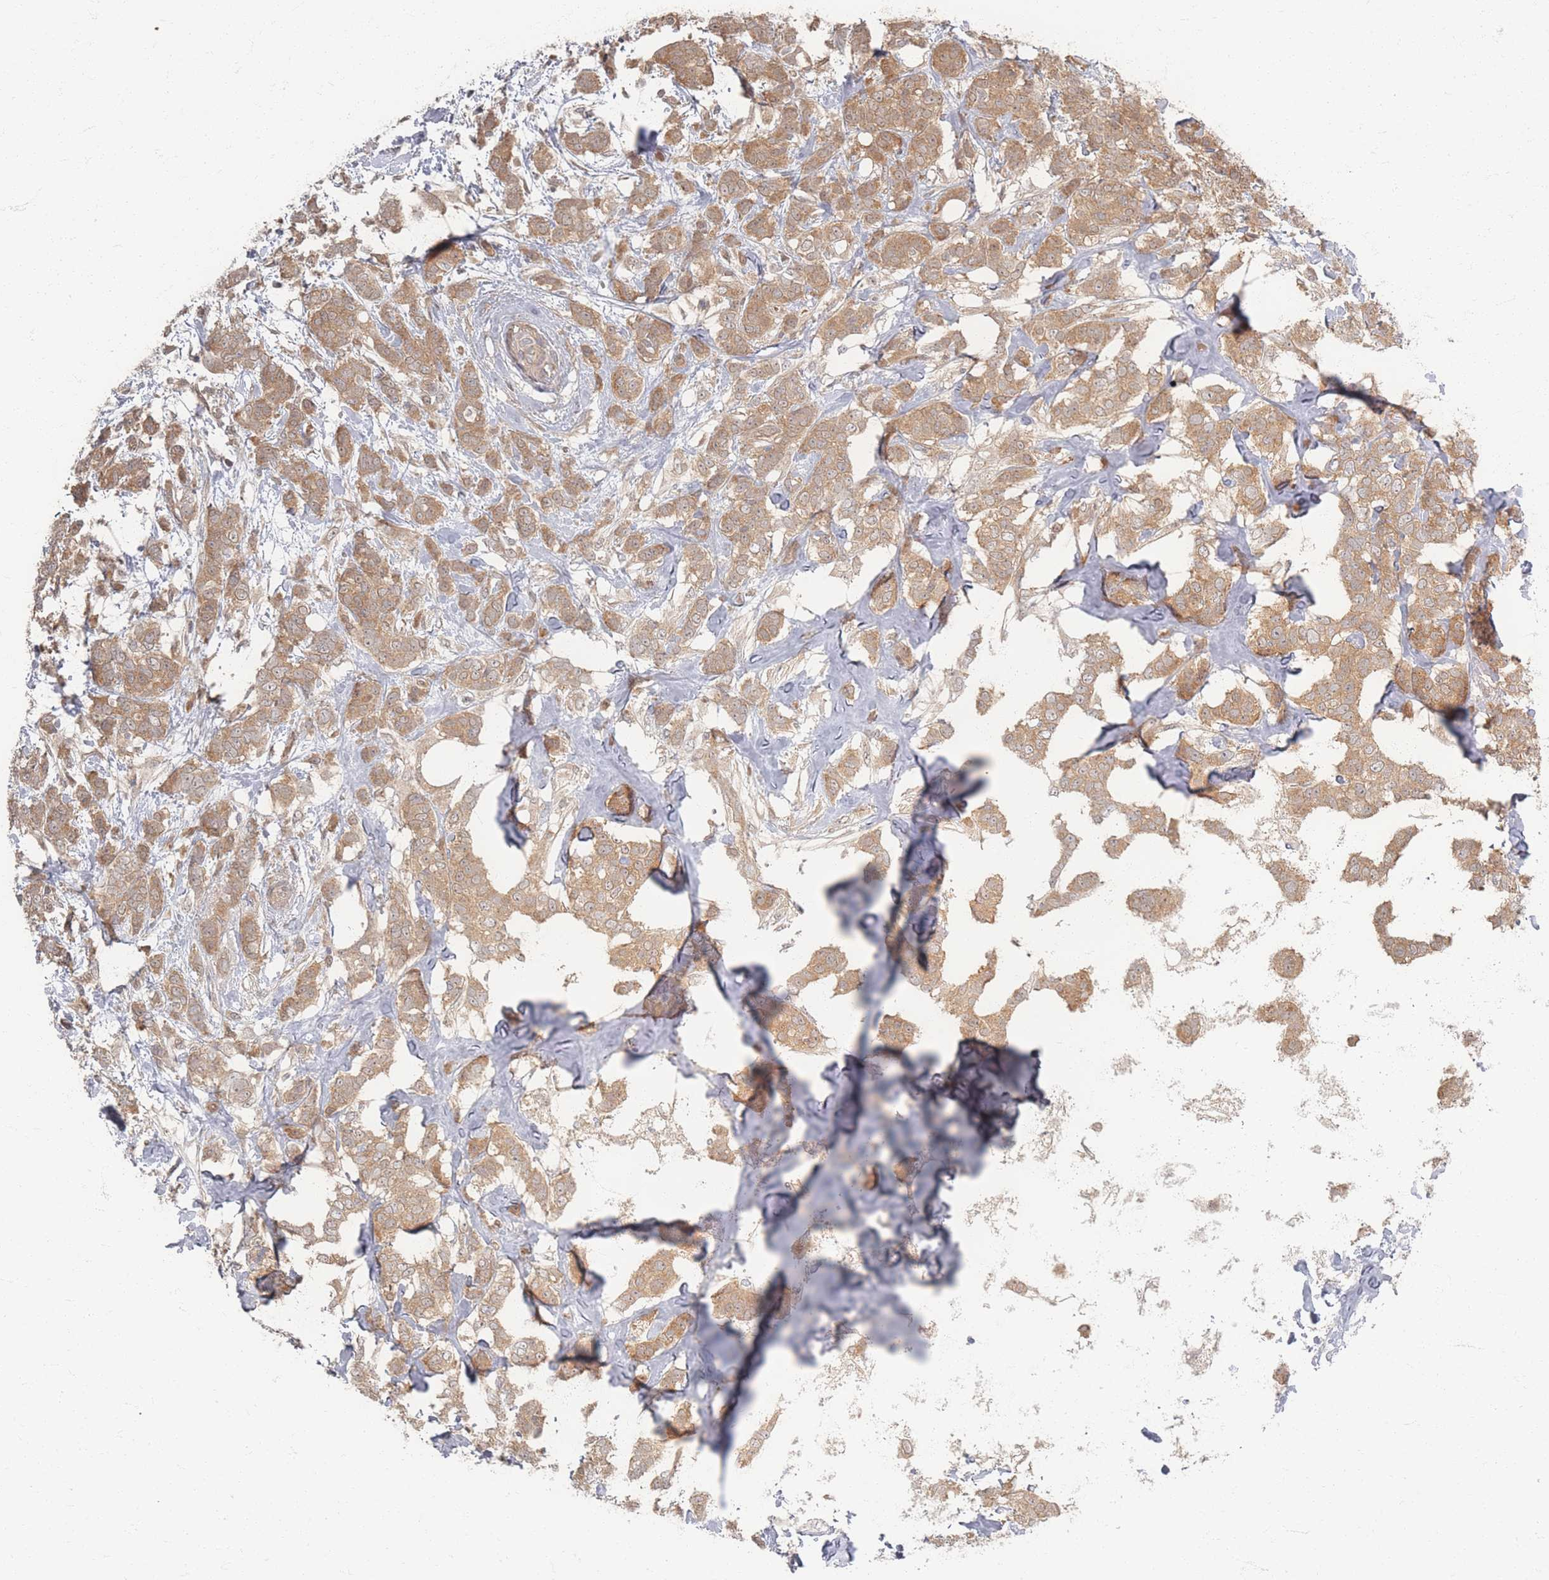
{"staining": {"intensity": "moderate", "quantity": ">75%", "location": "cytoplasmic/membranous"}, "tissue": "breast cancer", "cell_type": "Tumor cells", "image_type": "cancer", "snomed": [{"axis": "morphology", "description": "Duct carcinoma"}, {"axis": "topography", "description": "Breast"}], "caption": "Breast infiltrating ductal carcinoma tissue exhibits moderate cytoplasmic/membranous staining in approximately >75% of tumor cells The protein is shown in brown color, while the nuclei are stained blue.", "gene": "PSMD9", "patient": {"sex": "female", "age": 72}}